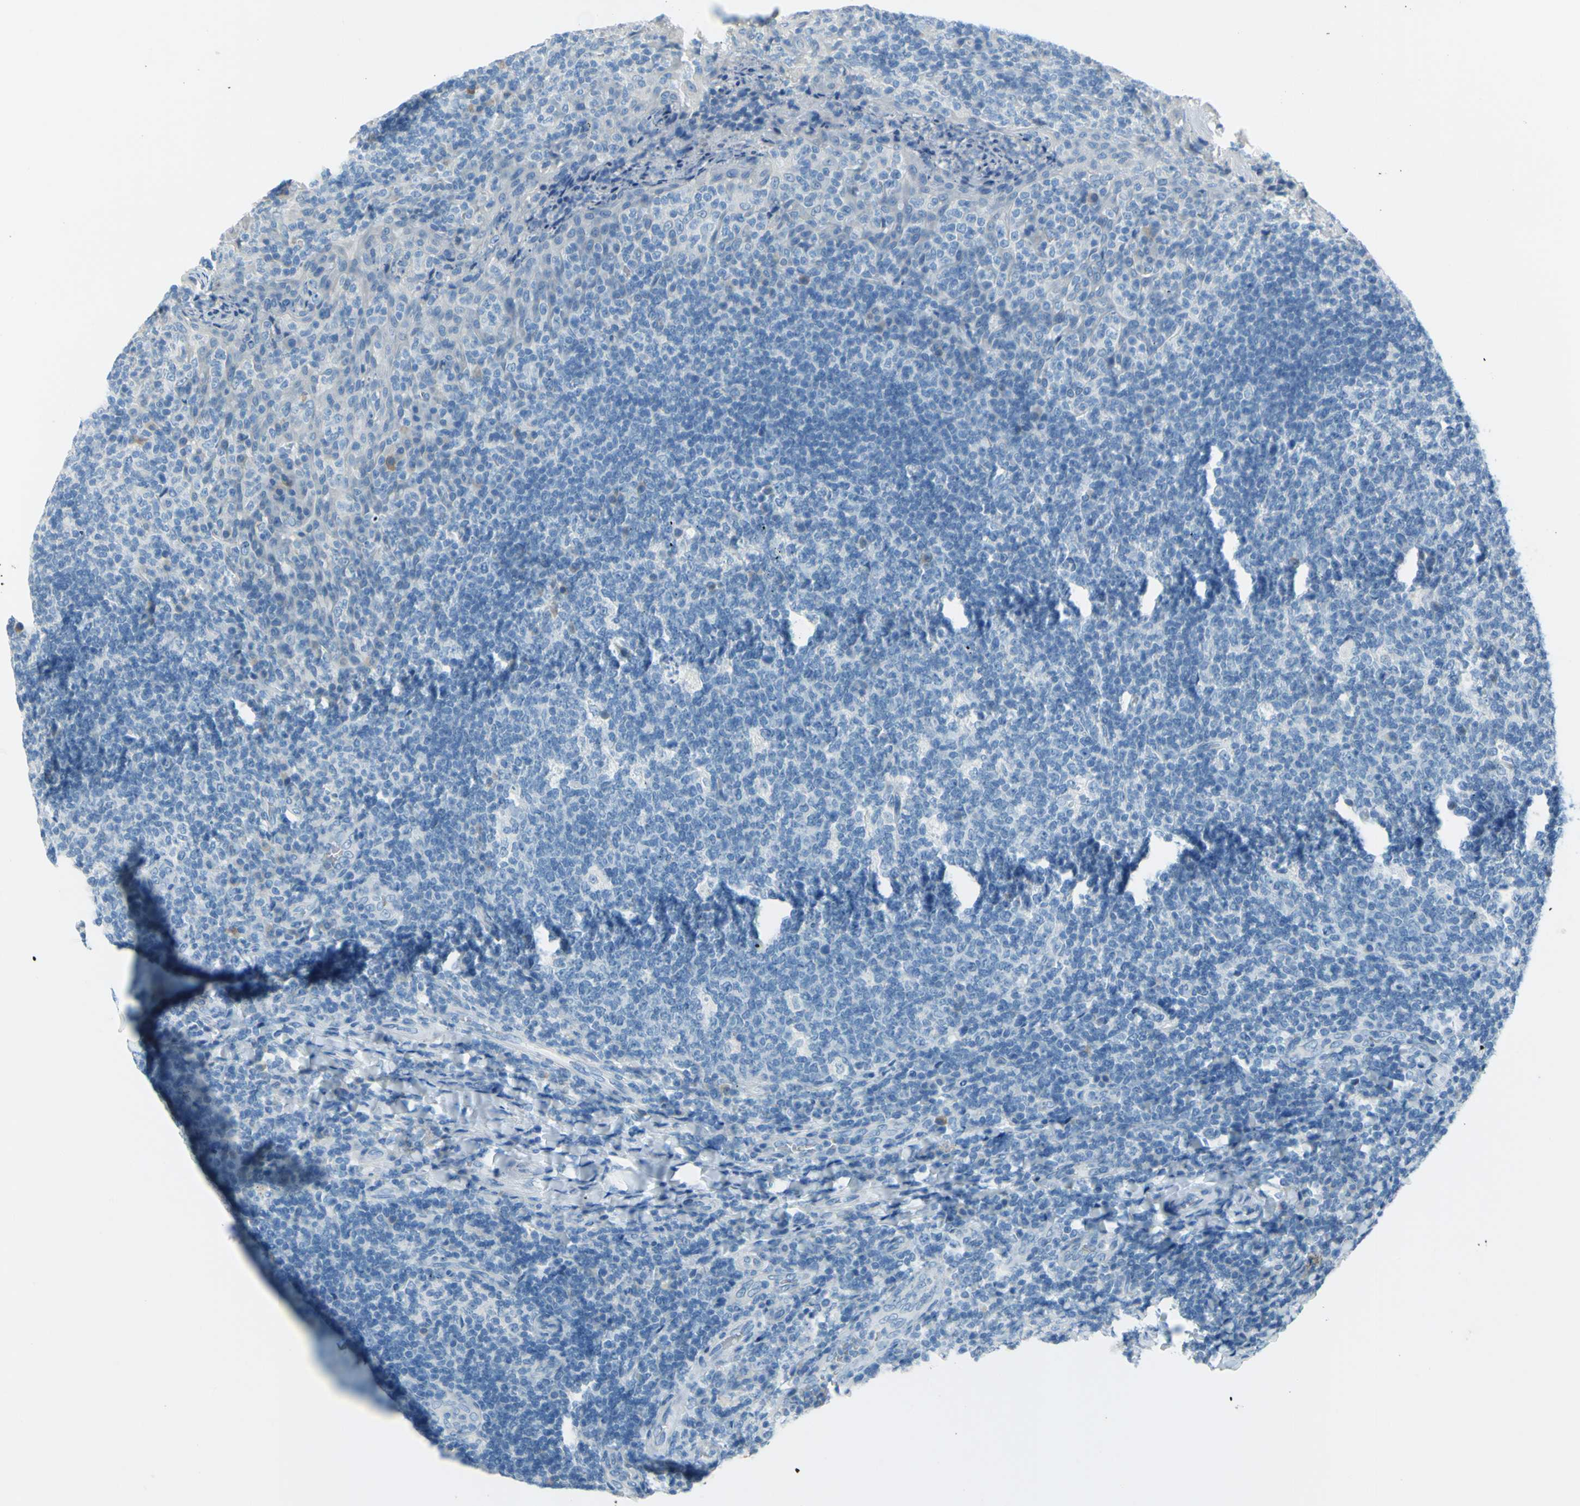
{"staining": {"intensity": "negative", "quantity": "none", "location": "none"}, "tissue": "tonsil", "cell_type": "Germinal center cells", "image_type": "normal", "snomed": [{"axis": "morphology", "description": "Normal tissue, NOS"}, {"axis": "topography", "description": "Tonsil"}], "caption": "Immunohistochemistry of benign tonsil reveals no staining in germinal center cells.", "gene": "DCT", "patient": {"sex": "male", "age": 17}}